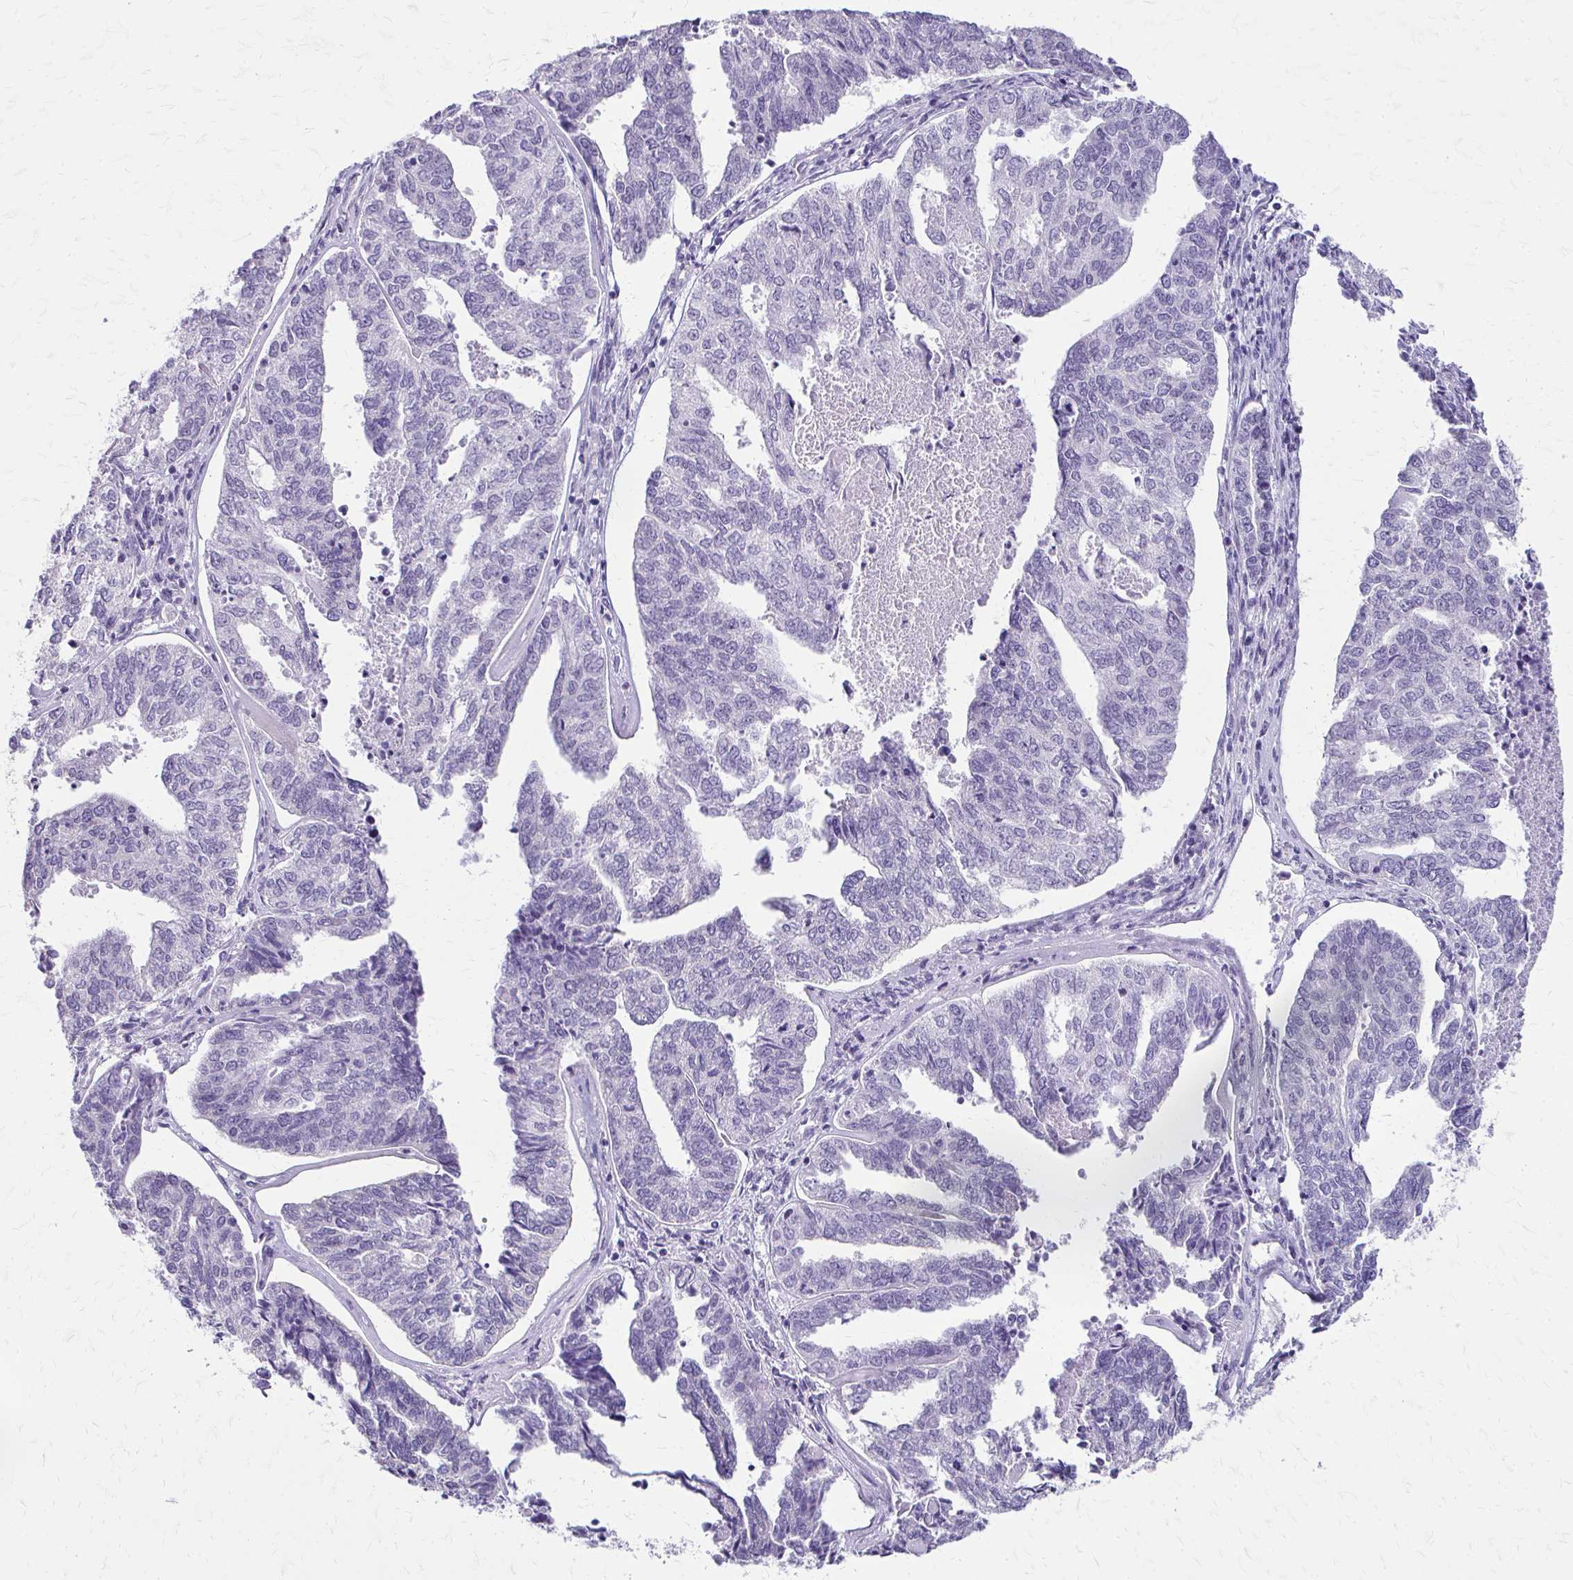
{"staining": {"intensity": "negative", "quantity": "none", "location": "none"}, "tissue": "endometrial cancer", "cell_type": "Tumor cells", "image_type": "cancer", "snomed": [{"axis": "morphology", "description": "Adenocarcinoma, NOS"}, {"axis": "topography", "description": "Endometrium"}], "caption": "Immunohistochemical staining of human endometrial cancer exhibits no significant expression in tumor cells.", "gene": "TRIM6", "patient": {"sex": "female", "age": 73}}